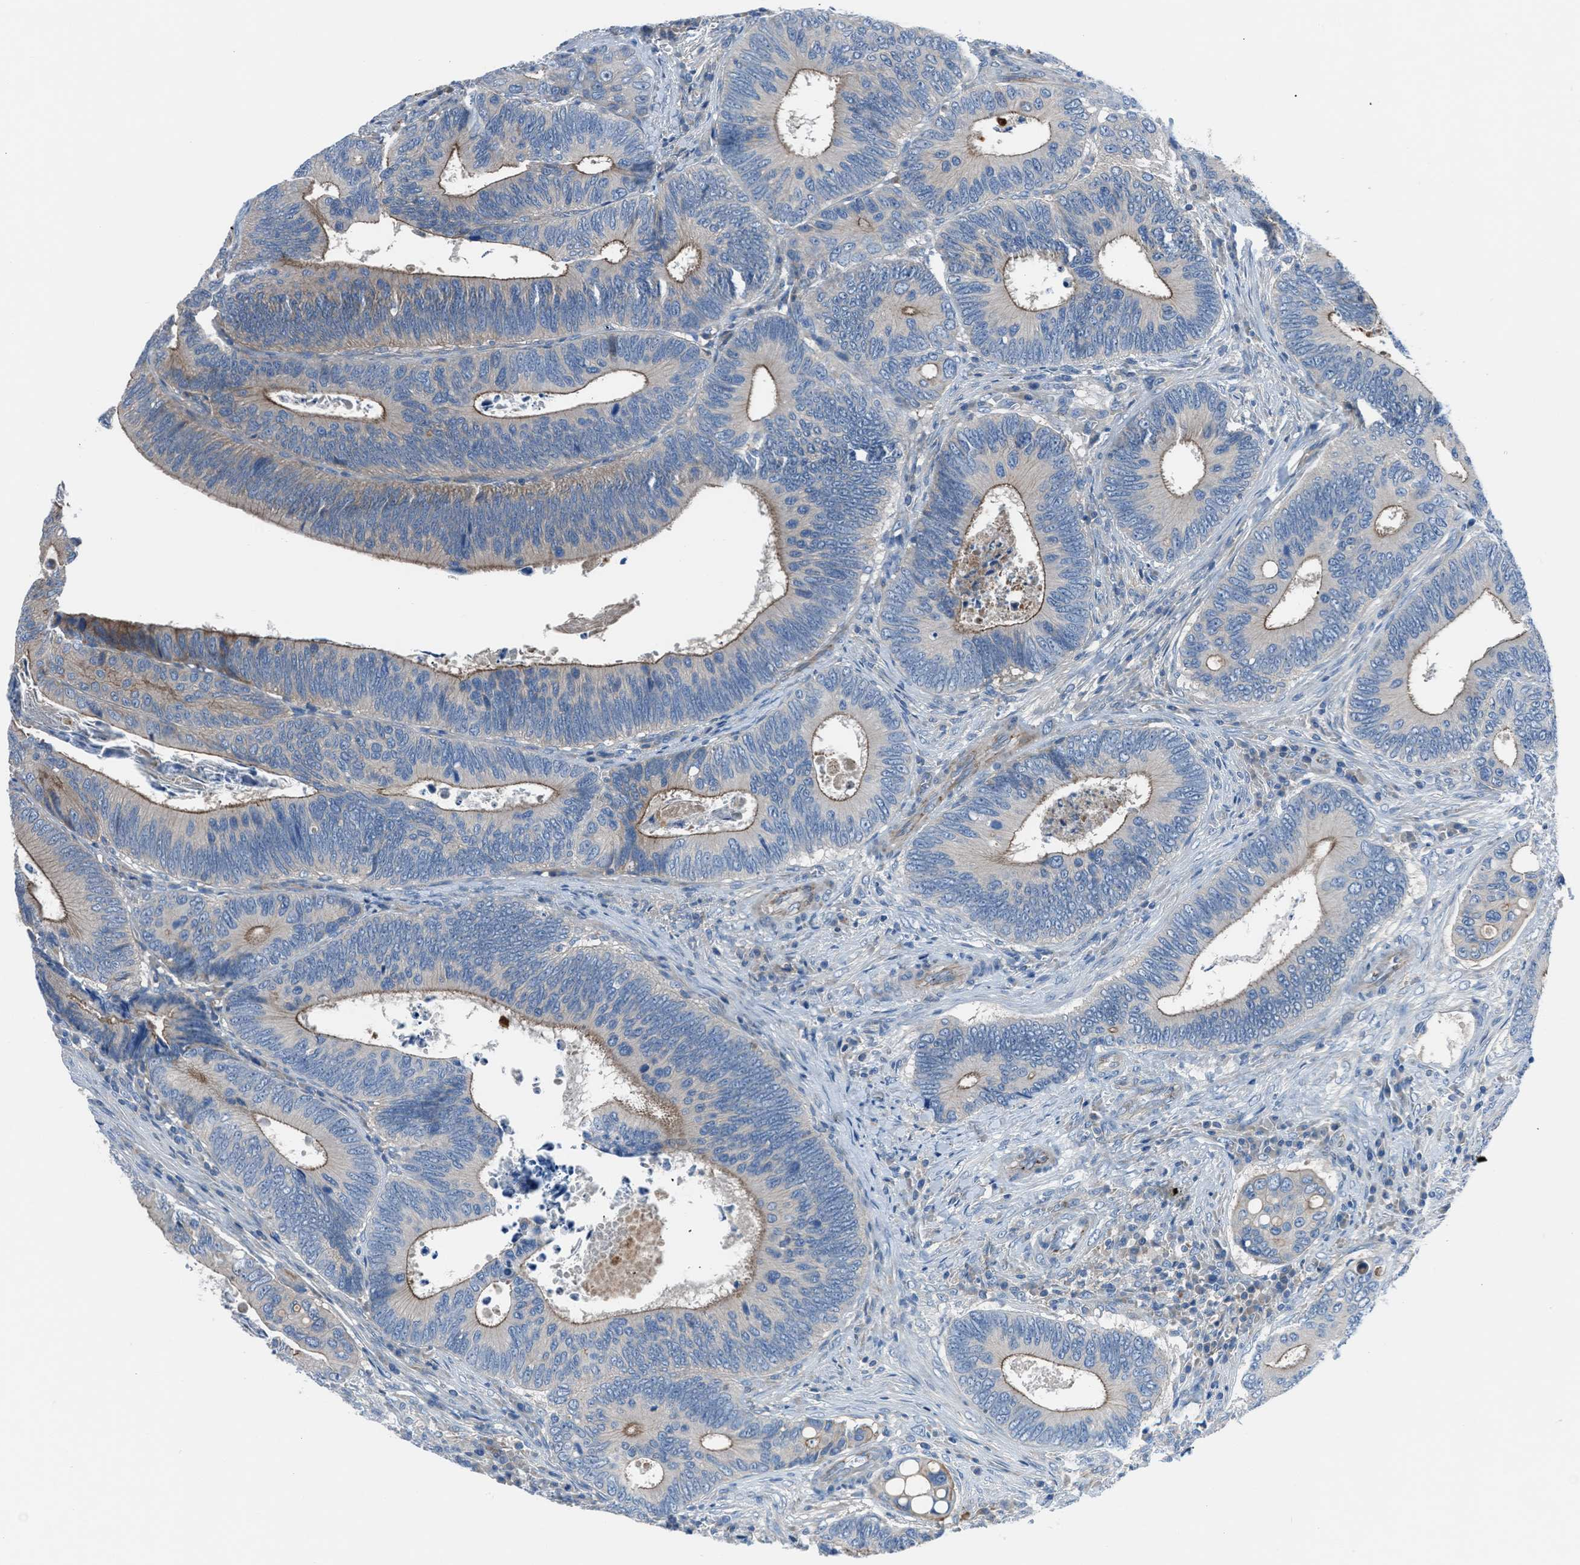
{"staining": {"intensity": "moderate", "quantity": ">75%", "location": "cytoplasmic/membranous"}, "tissue": "colorectal cancer", "cell_type": "Tumor cells", "image_type": "cancer", "snomed": [{"axis": "morphology", "description": "Inflammation, NOS"}, {"axis": "morphology", "description": "Adenocarcinoma, NOS"}, {"axis": "topography", "description": "Colon"}], "caption": "A brown stain labels moderate cytoplasmic/membranous staining of a protein in human adenocarcinoma (colorectal) tumor cells. (brown staining indicates protein expression, while blue staining denotes nuclei).", "gene": "SLC38A6", "patient": {"sex": "male", "age": 72}}